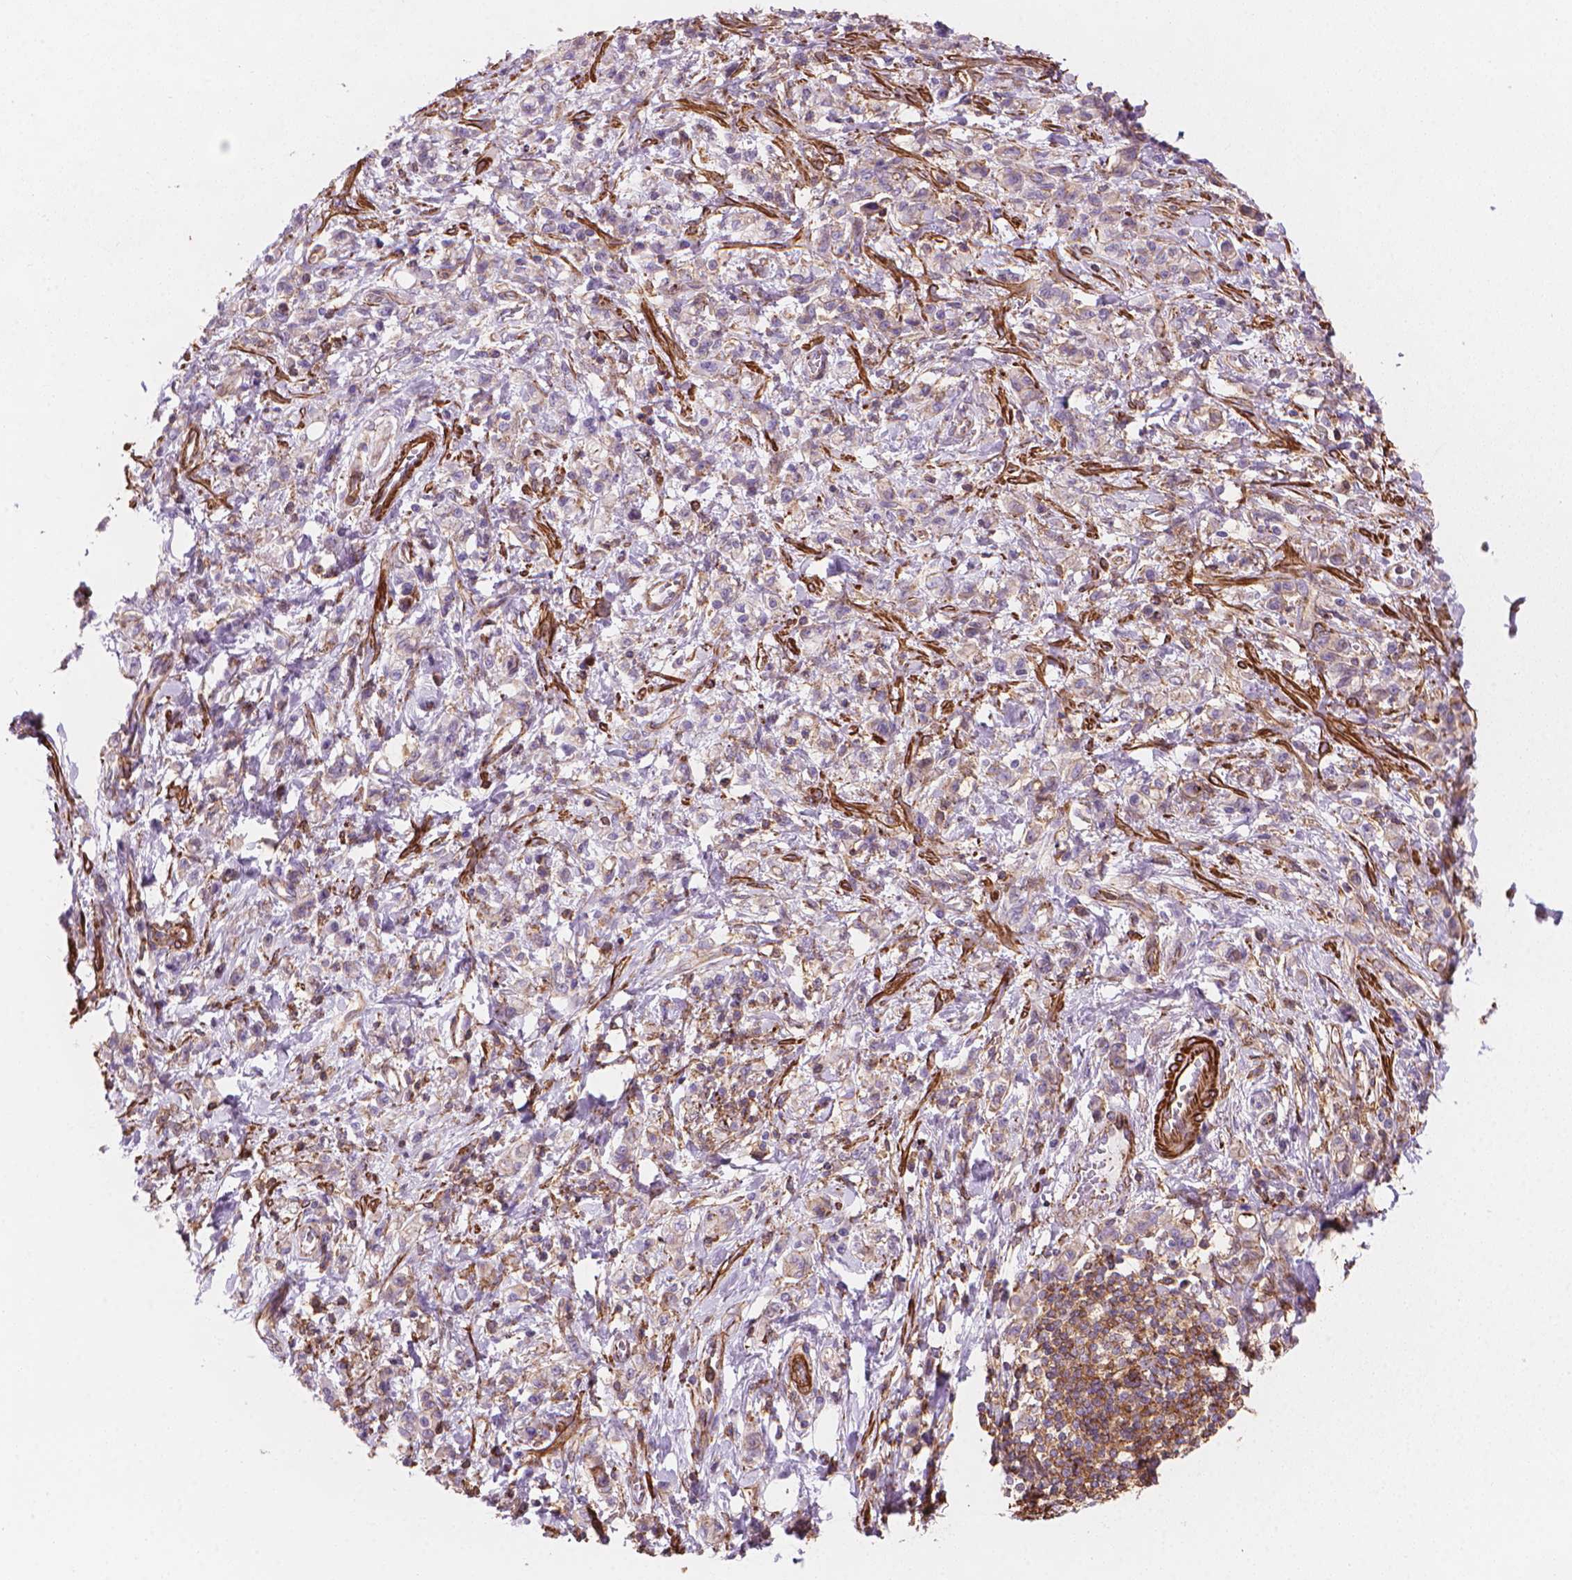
{"staining": {"intensity": "negative", "quantity": "none", "location": "none"}, "tissue": "stomach cancer", "cell_type": "Tumor cells", "image_type": "cancer", "snomed": [{"axis": "morphology", "description": "Adenocarcinoma, NOS"}, {"axis": "topography", "description": "Stomach"}], "caption": "Tumor cells are negative for protein expression in human adenocarcinoma (stomach).", "gene": "PATJ", "patient": {"sex": "male", "age": 77}}